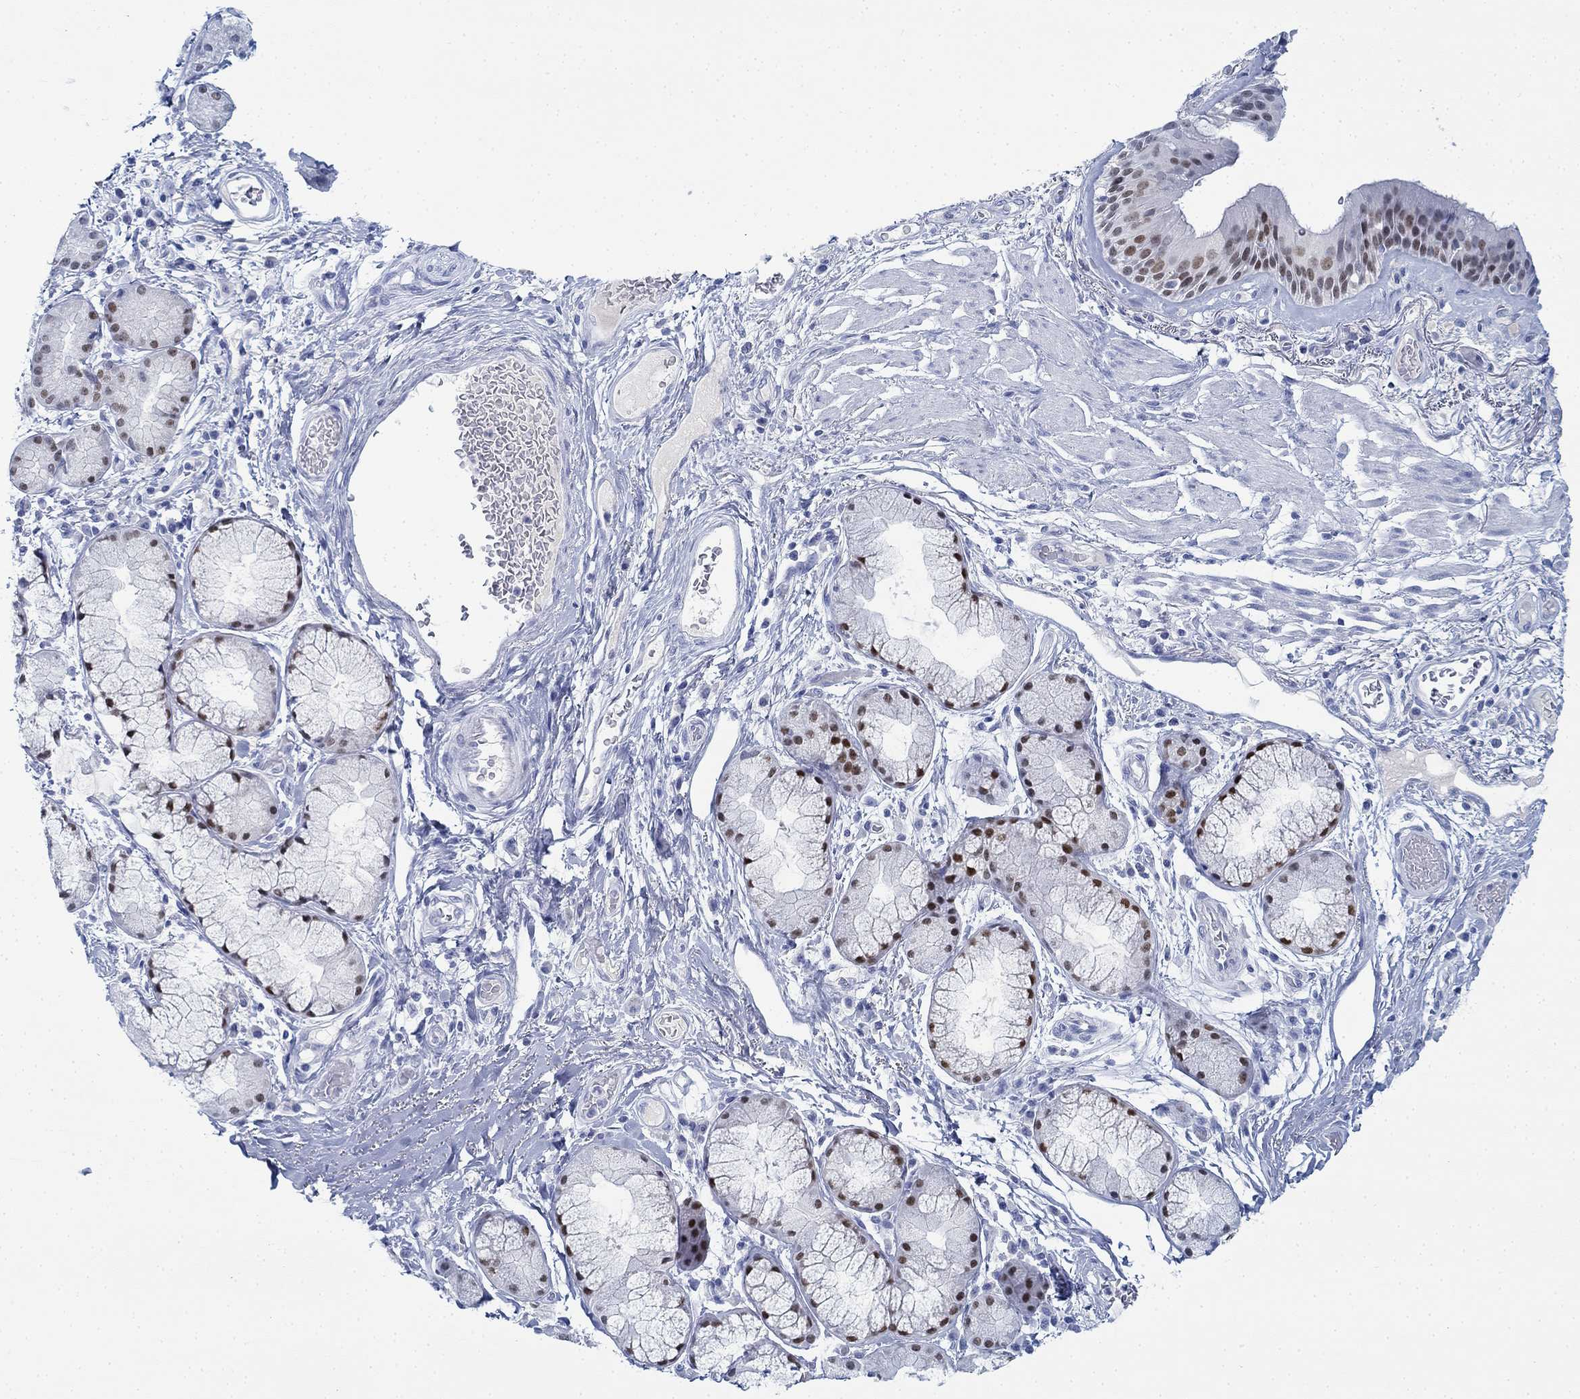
{"staining": {"intensity": "strong", "quantity": "25%-75%", "location": "nuclear"}, "tissue": "bronchus", "cell_type": "Respiratory epithelial cells", "image_type": "normal", "snomed": [{"axis": "morphology", "description": "Normal tissue, NOS"}, {"axis": "topography", "description": "Bronchus"}, {"axis": "topography", "description": "Lung"}], "caption": "Bronchus stained for a protein shows strong nuclear positivity in respiratory epithelial cells. (Brightfield microscopy of DAB IHC at high magnification).", "gene": "PAX9", "patient": {"sex": "female", "age": 57}}